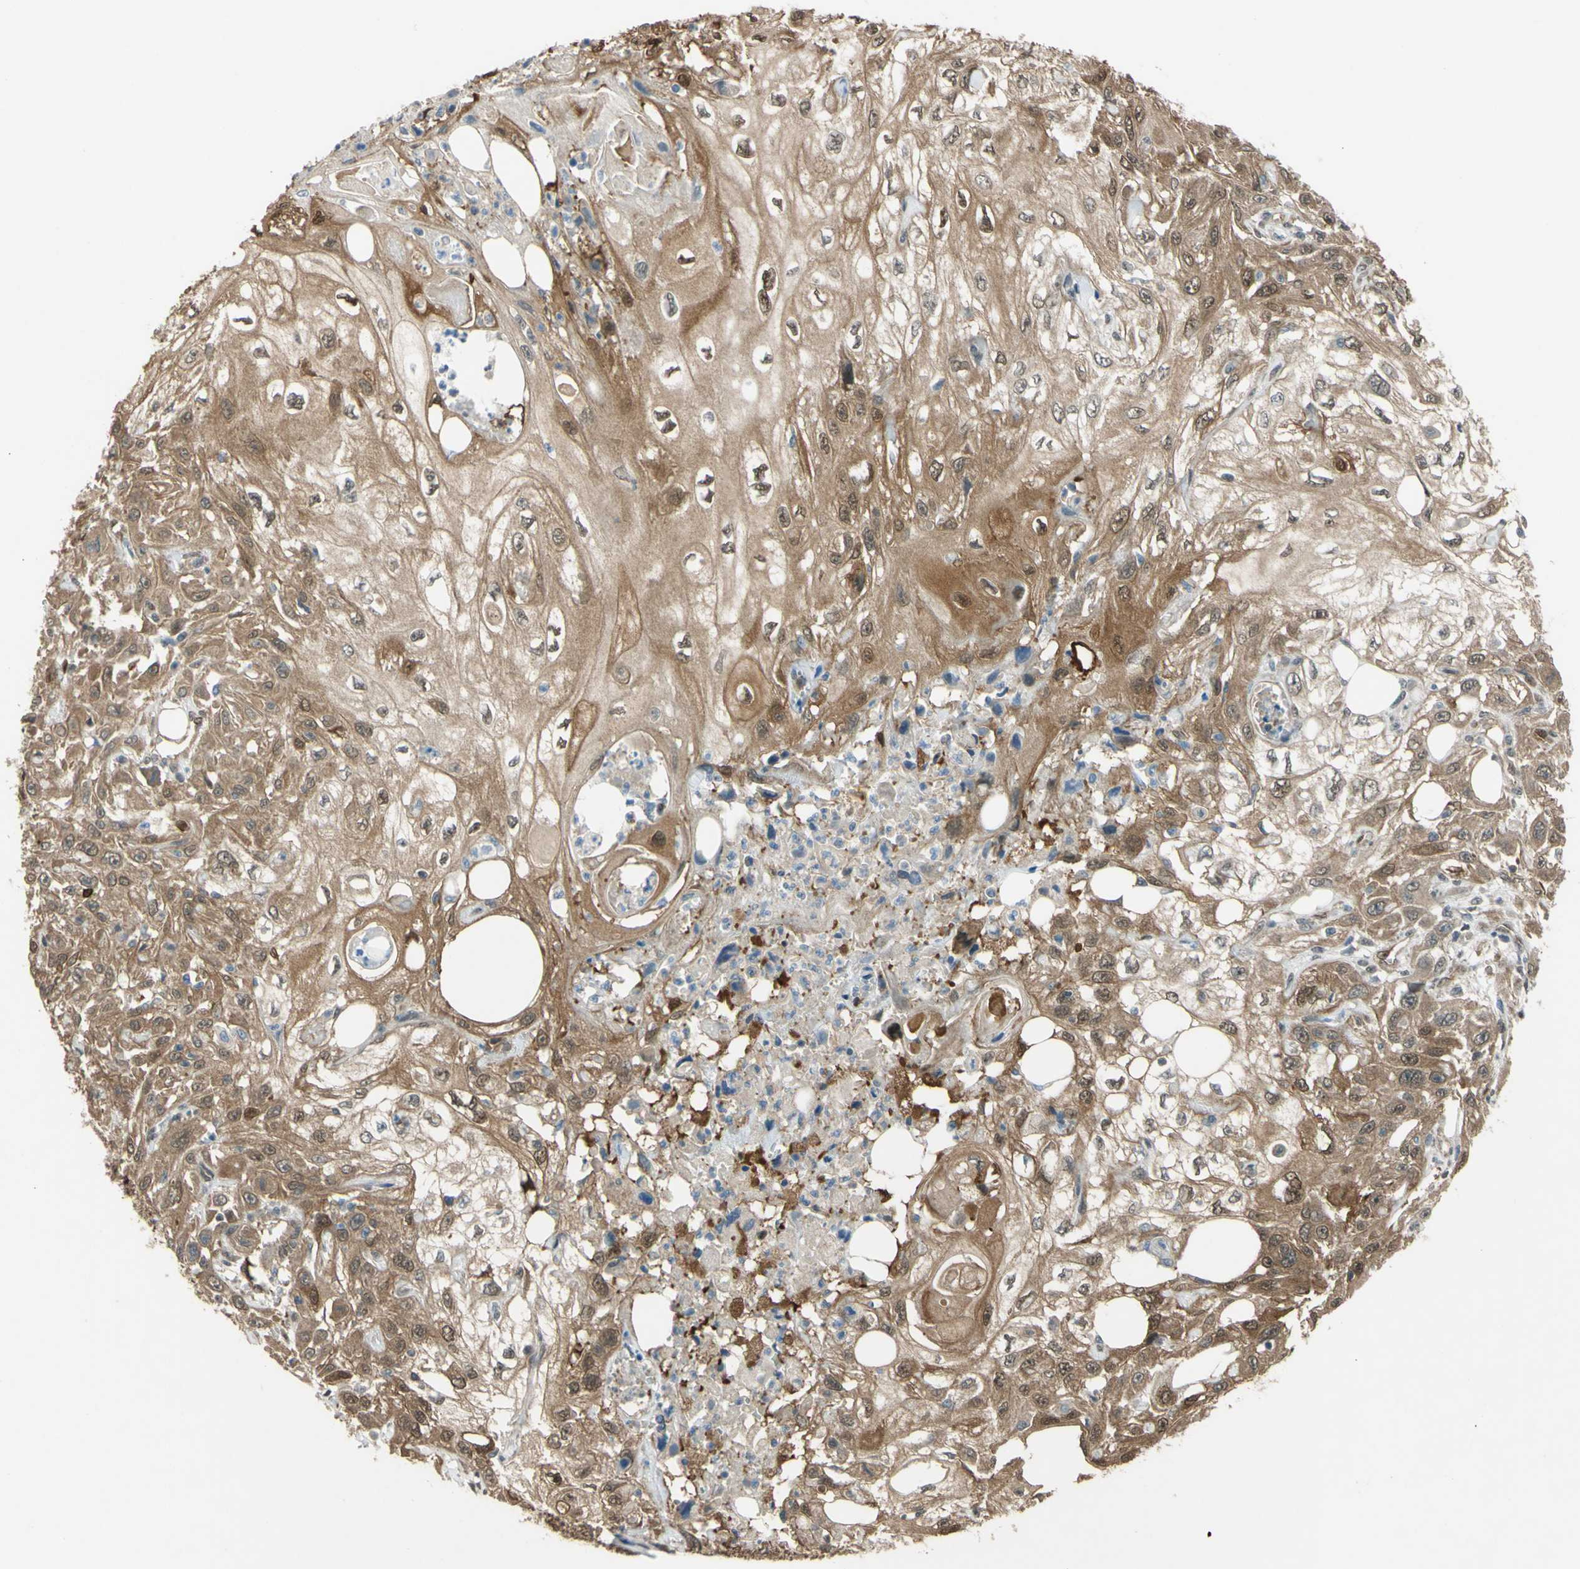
{"staining": {"intensity": "moderate", "quantity": ">75%", "location": "cytoplasmic/membranous"}, "tissue": "skin cancer", "cell_type": "Tumor cells", "image_type": "cancer", "snomed": [{"axis": "morphology", "description": "Squamous cell carcinoma, NOS"}, {"axis": "topography", "description": "Skin"}], "caption": "Tumor cells exhibit medium levels of moderate cytoplasmic/membranous staining in approximately >75% of cells in human skin squamous cell carcinoma. Immunohistochemistry (ihc) stains the protein in brown and the nuclei are stained blue.", "gene": "YWHAQ", "patient": {"sex": "male", "age": 75}}